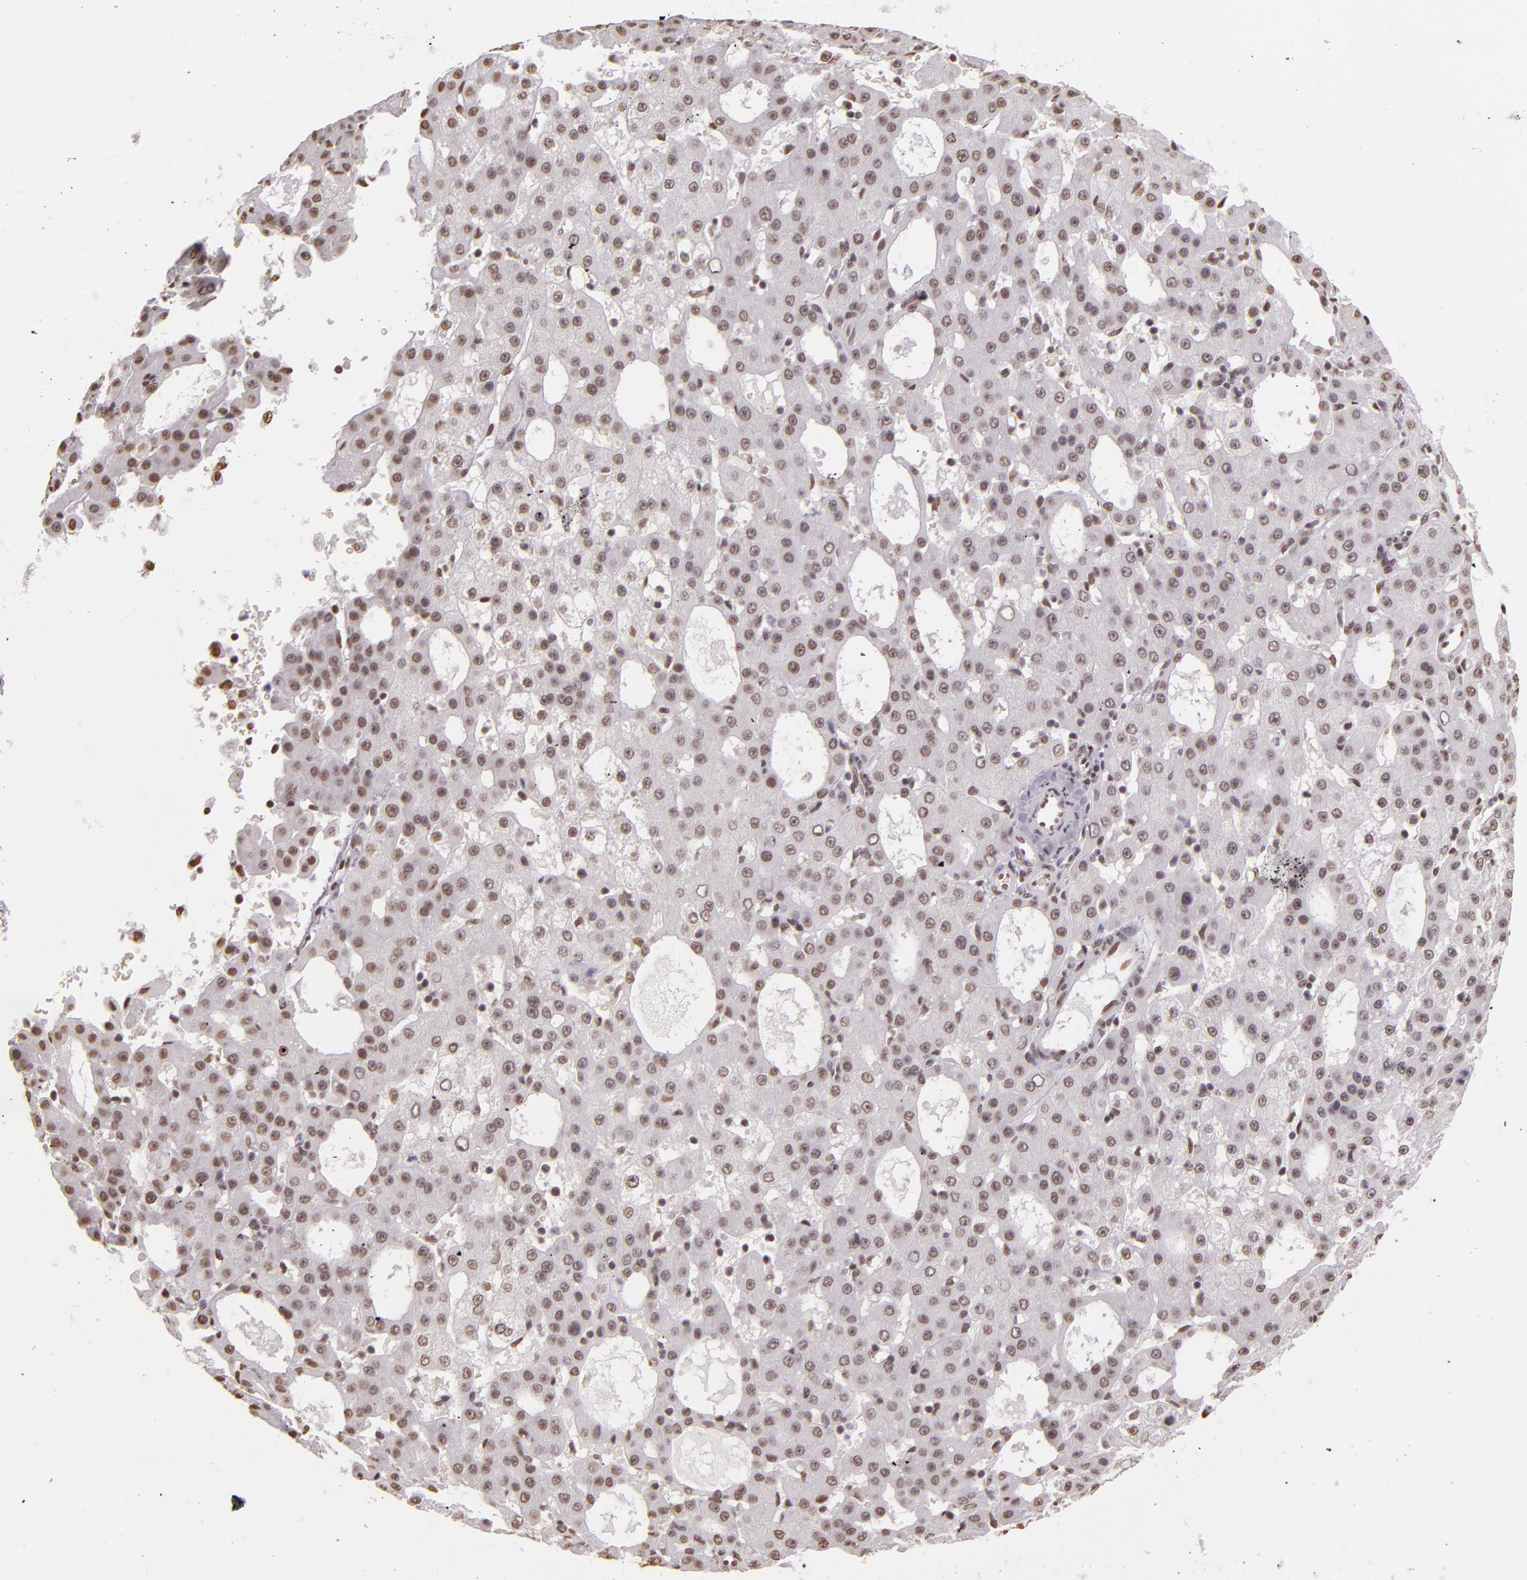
{"staining": {"intensity": "weak", "quantity": "25%-75%", "location": "nuclear"}, "tissue": "liver cancer", "cell_type": "Tumor cells", "image_type": "cancer", "snomed": [{"axis": "morphology", "description": "Carcinoma, Hepatocellular, NOS"}, {"axis": "topography", "description": "Liver"}], "caption": "Immunohistochemical staining of liver cancer (hepatocellular carcinoma) exhibits low levels of weak nuclear protein expression in approximately 25%-75% of tumor cells. (DAB = brown stain, brightfield microscopy at high magnification).", "gene": "PAPOLA", "patient": {"sex": "male", "age": 47}}